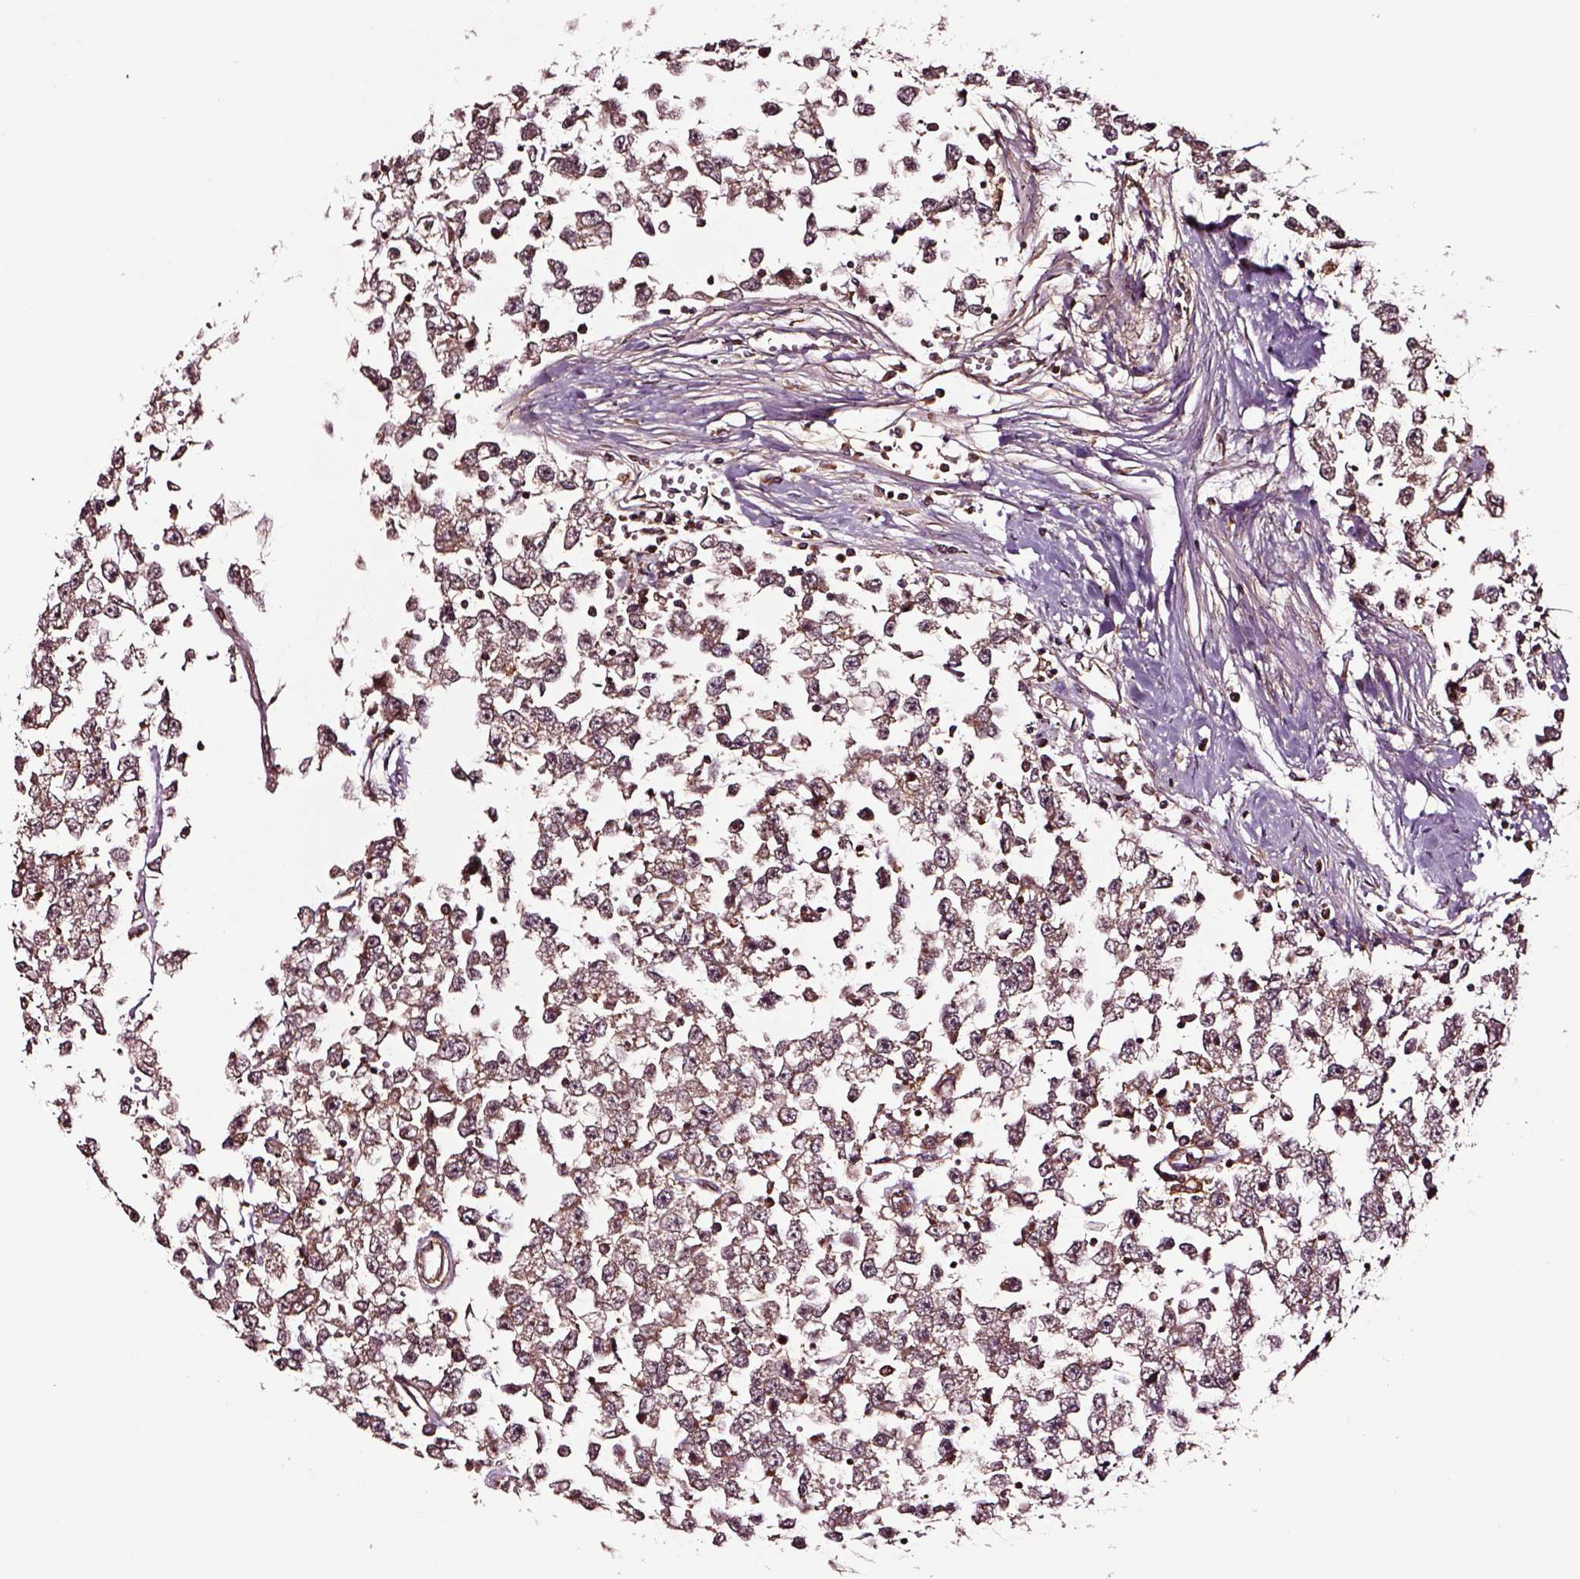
{"staining": {"intensity": "moderate", "quantity": "<25%", "location": "cytoplasmic/membranous"}, "tissue": "testis cancer", "cell_type": "Tumor cells", "image_type": "cancer", "snomed": [{"axis": "morphology", "description": "Seminoma, NOS"}, {"axis": "topography", "description": "Testis"}], "caption": "Human testis cancer stained with a protein marker reveals moderate staining in tumor cells.", "gene": "RASSF5", "patient": {"sex": "male", "age": 34}}